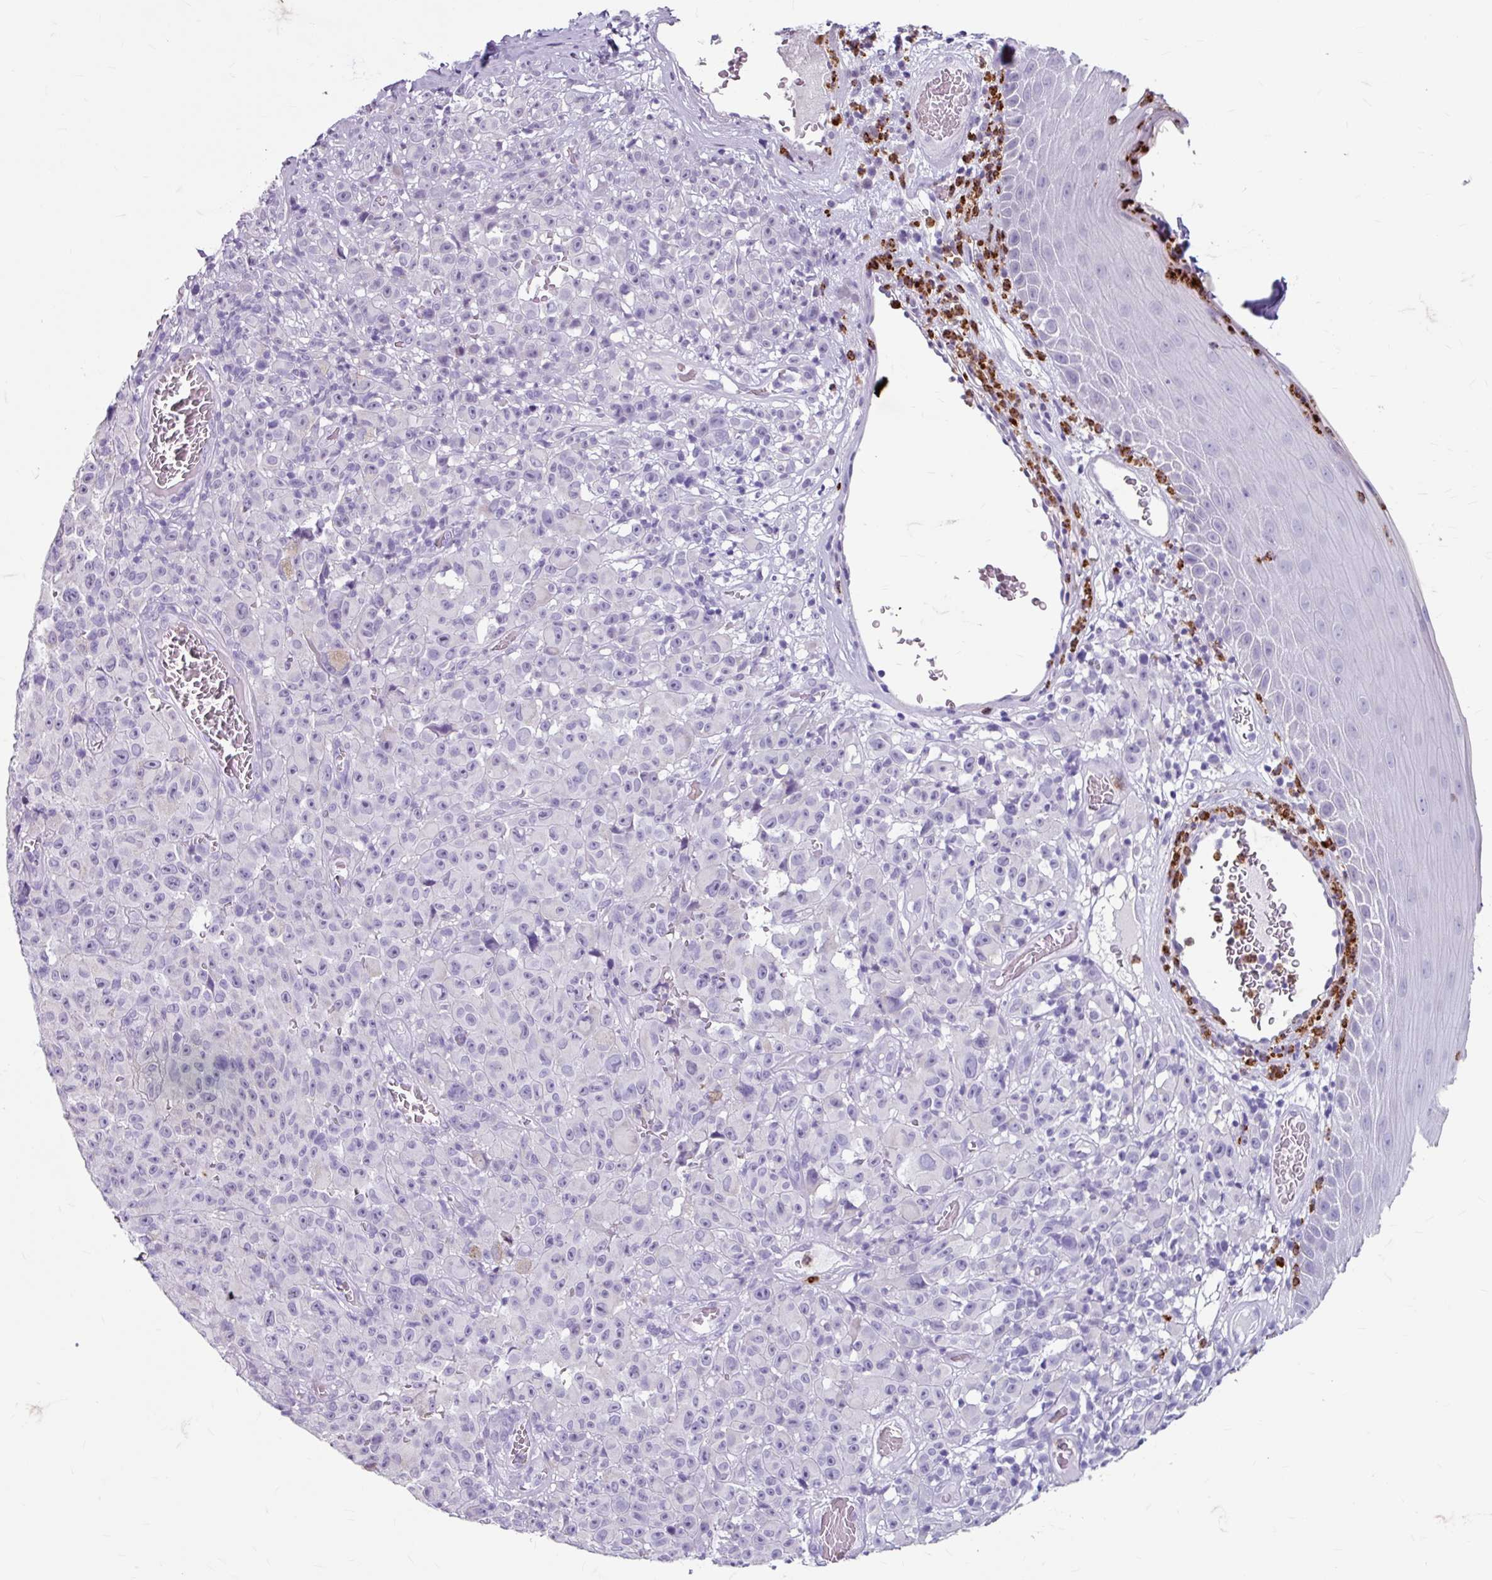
{"staining": {"intensity": "negative", "quantity": "none", "location": "none"}, "tissue": "melanoma", "cell_type": "Tumor cells", "image_type": "cancer", "snomed": [{"axis": "morphology", "description": "Malignant melanoma, NOS"}, {"axis": "topography", "description": "Skin"}], "caption": "DAB immunohistochemical staining of malignant melanoma demonstrates no significant staining in tumor cells. (Brightfield microscopy of DAB immunohistochemistry at high magnification).", "gene": "ANKRD1", "patient": {"sex": "female", "age": 82}}